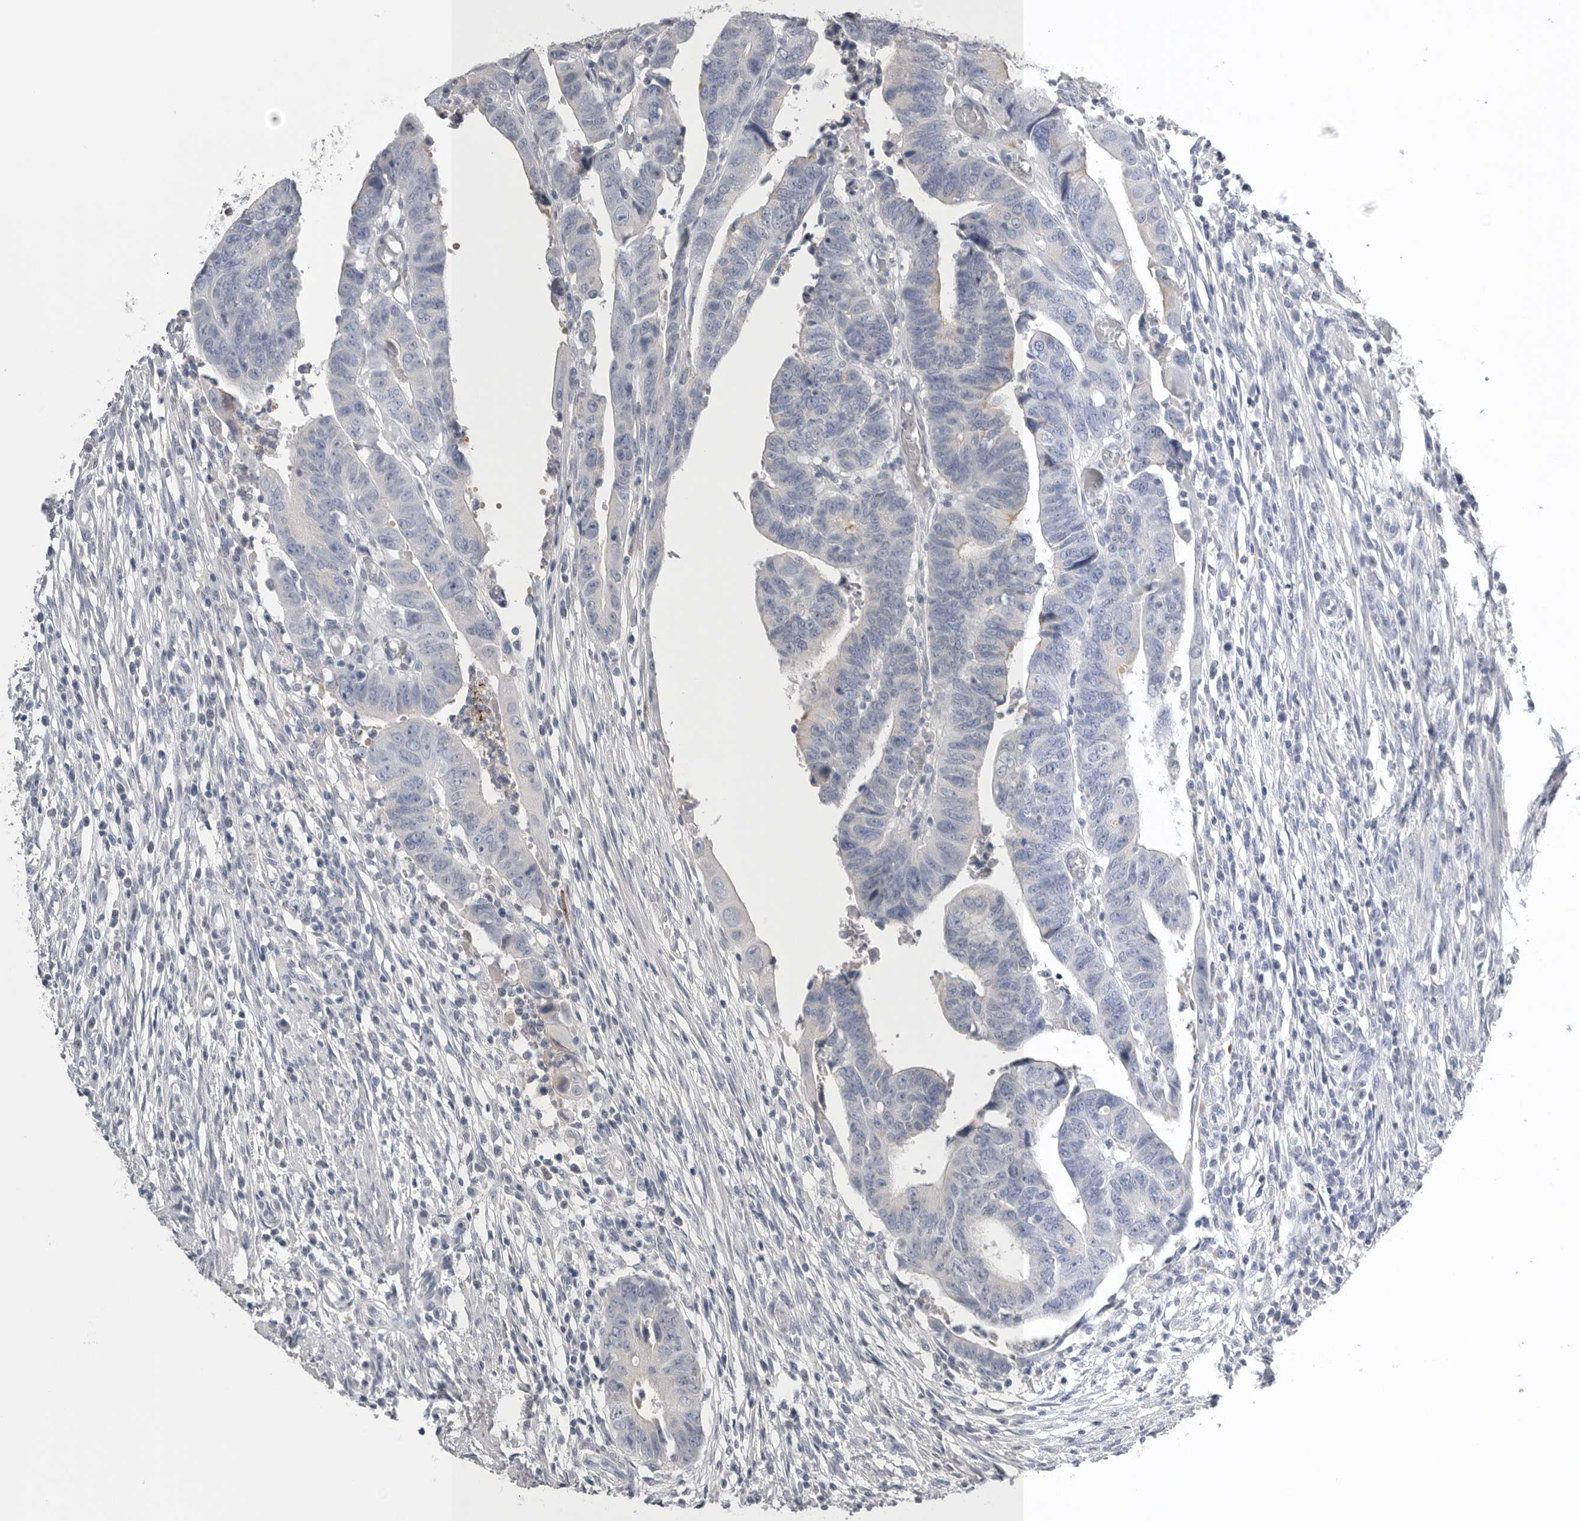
{"staining": {"intensity": "negative", "quantity": "none", "location": "none"}, "tissue": "colorectal cancer", "cell_type": "Tumor cells", "image_type": "cancer", "snomed": [{"axis": "morphology", "description": "Adenocarcinoma, NOS"}, {"axis": "topography", "description": "Rectum"}], "caption": "An IHC image of adenocarcinoma (colorectal) is shown. There is no staining in tumor cells of adenocarcinoma (colorectal).", "gene": "TIMP1", "patient": {"sex": "female", "age": 65}}